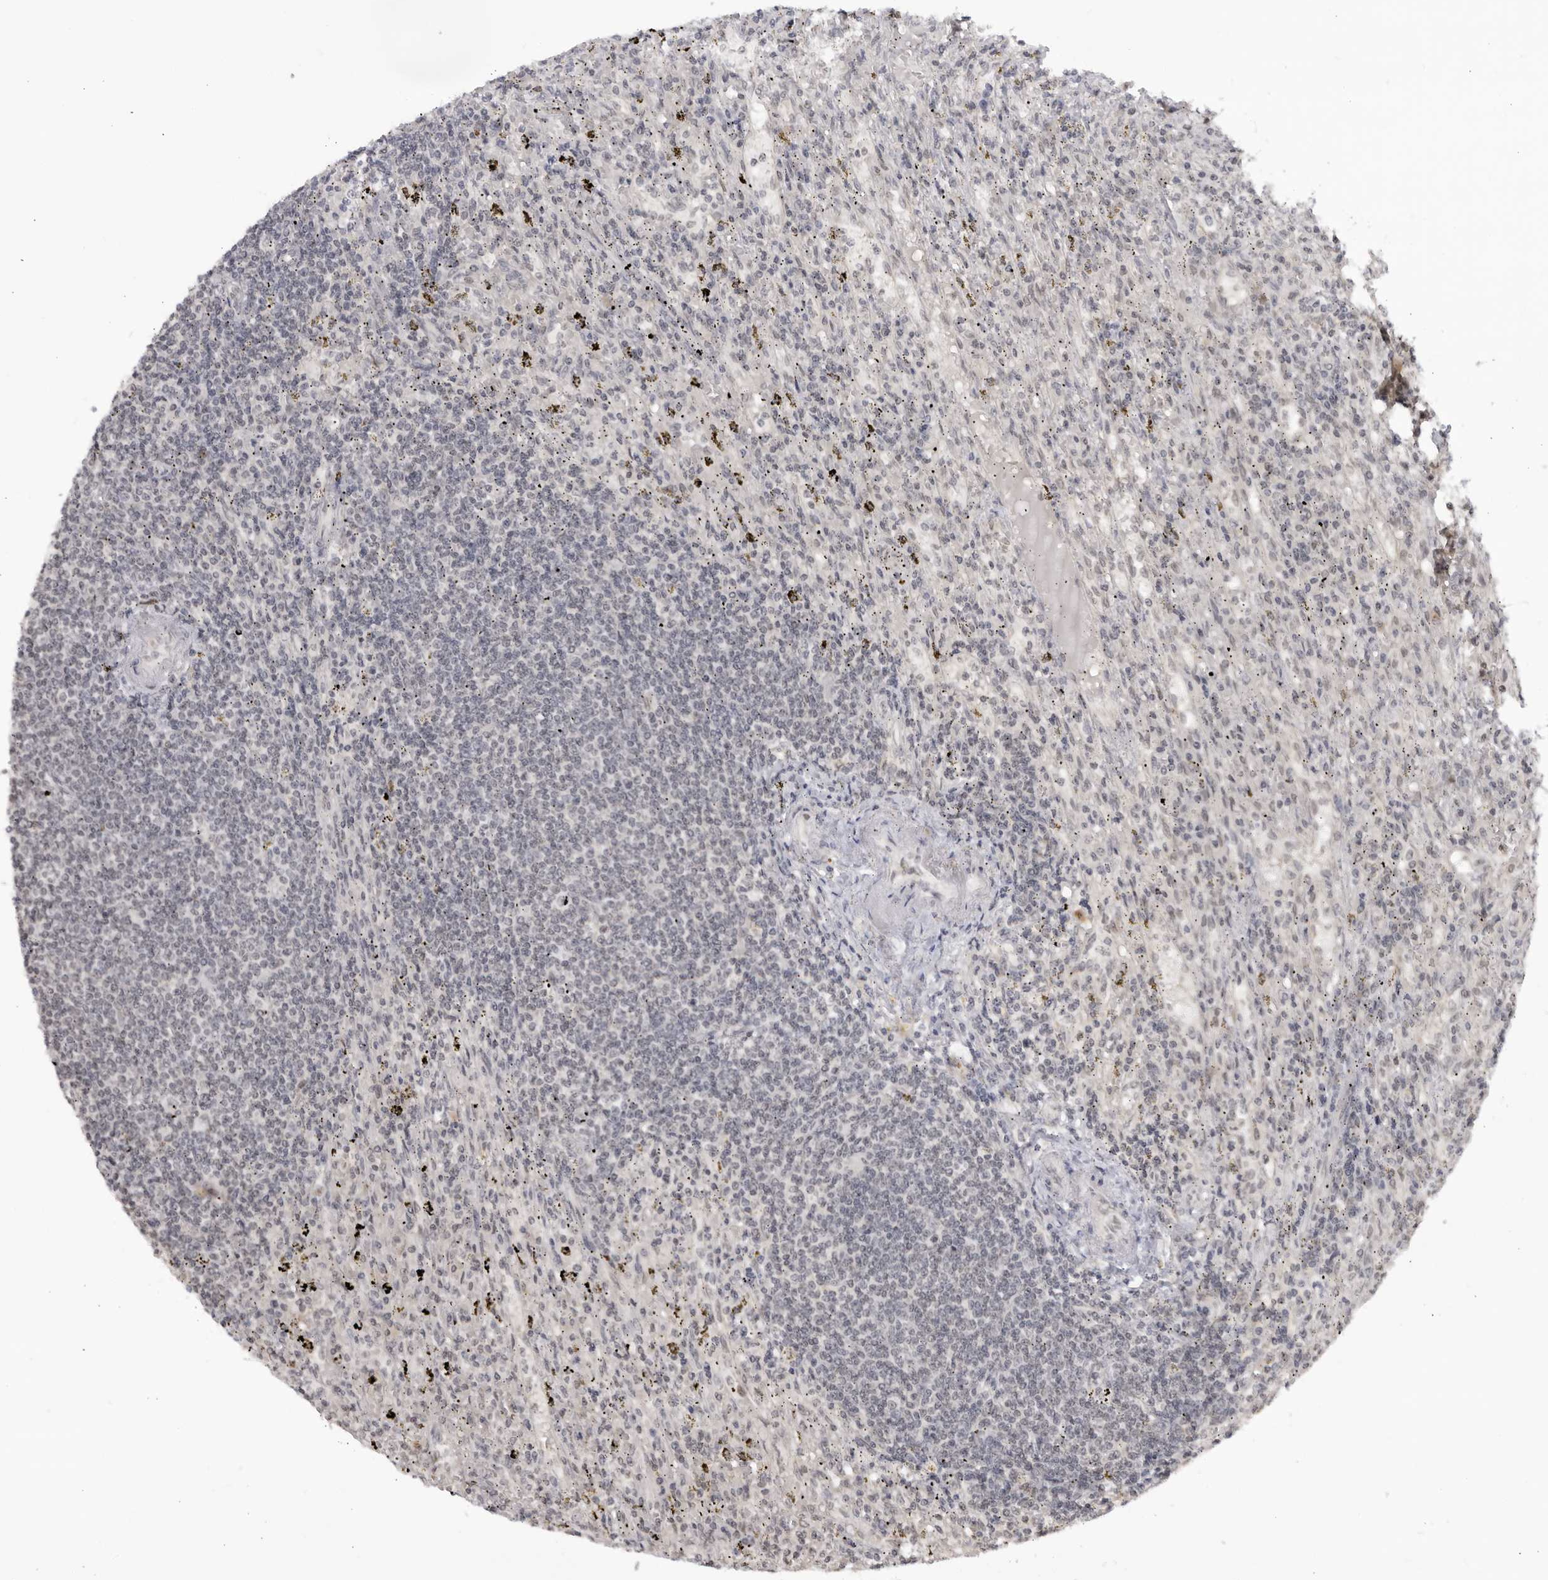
{"staining": {"intensity": "negative", "quantity": "none", "location": "none"}, "tissue": "lymphoma", "cell_type": "Tumor cells", "image_type": "cancer", "snomed": [{"axis": "morphology", "description": "Malignant lymphoma, non-Hodgkin's type, Low grade"}, {"axis": "topography", "description": "Spleen"}], "caption": "Image shows no significant protein staining in tumor cells of lymphoma.", "gene": "RASGEF1C", "patient": {"sex": "male", "age": 76}}